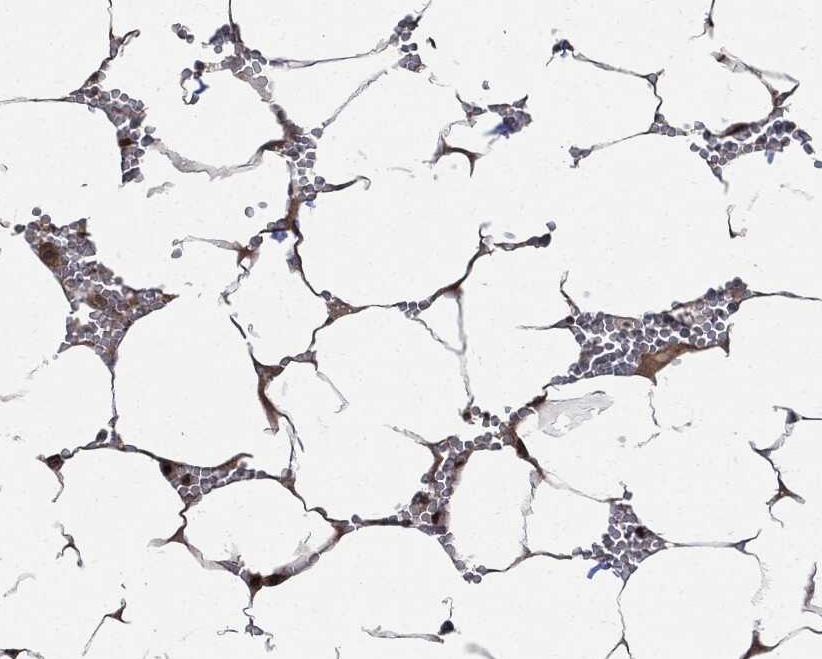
{"staining": {"intensity": "strong", "quantity": ">75%", "location": "nuclear"}, "tissue": "bone marrow", "cell_type": "Hematopoietic cells", "image_type": "normal", "snomed": [{"axis": "morphology", "description": "Normal tissue, NOS"}, {"axis": "topography", "description": "Bone marrow"}], "caption": "Benign bone marrow shows strong nuclear positivity in approximately >75% of hematopoietic cells.", "gene": "PCNA", "patient": {"sex": "female", "age": 64}}